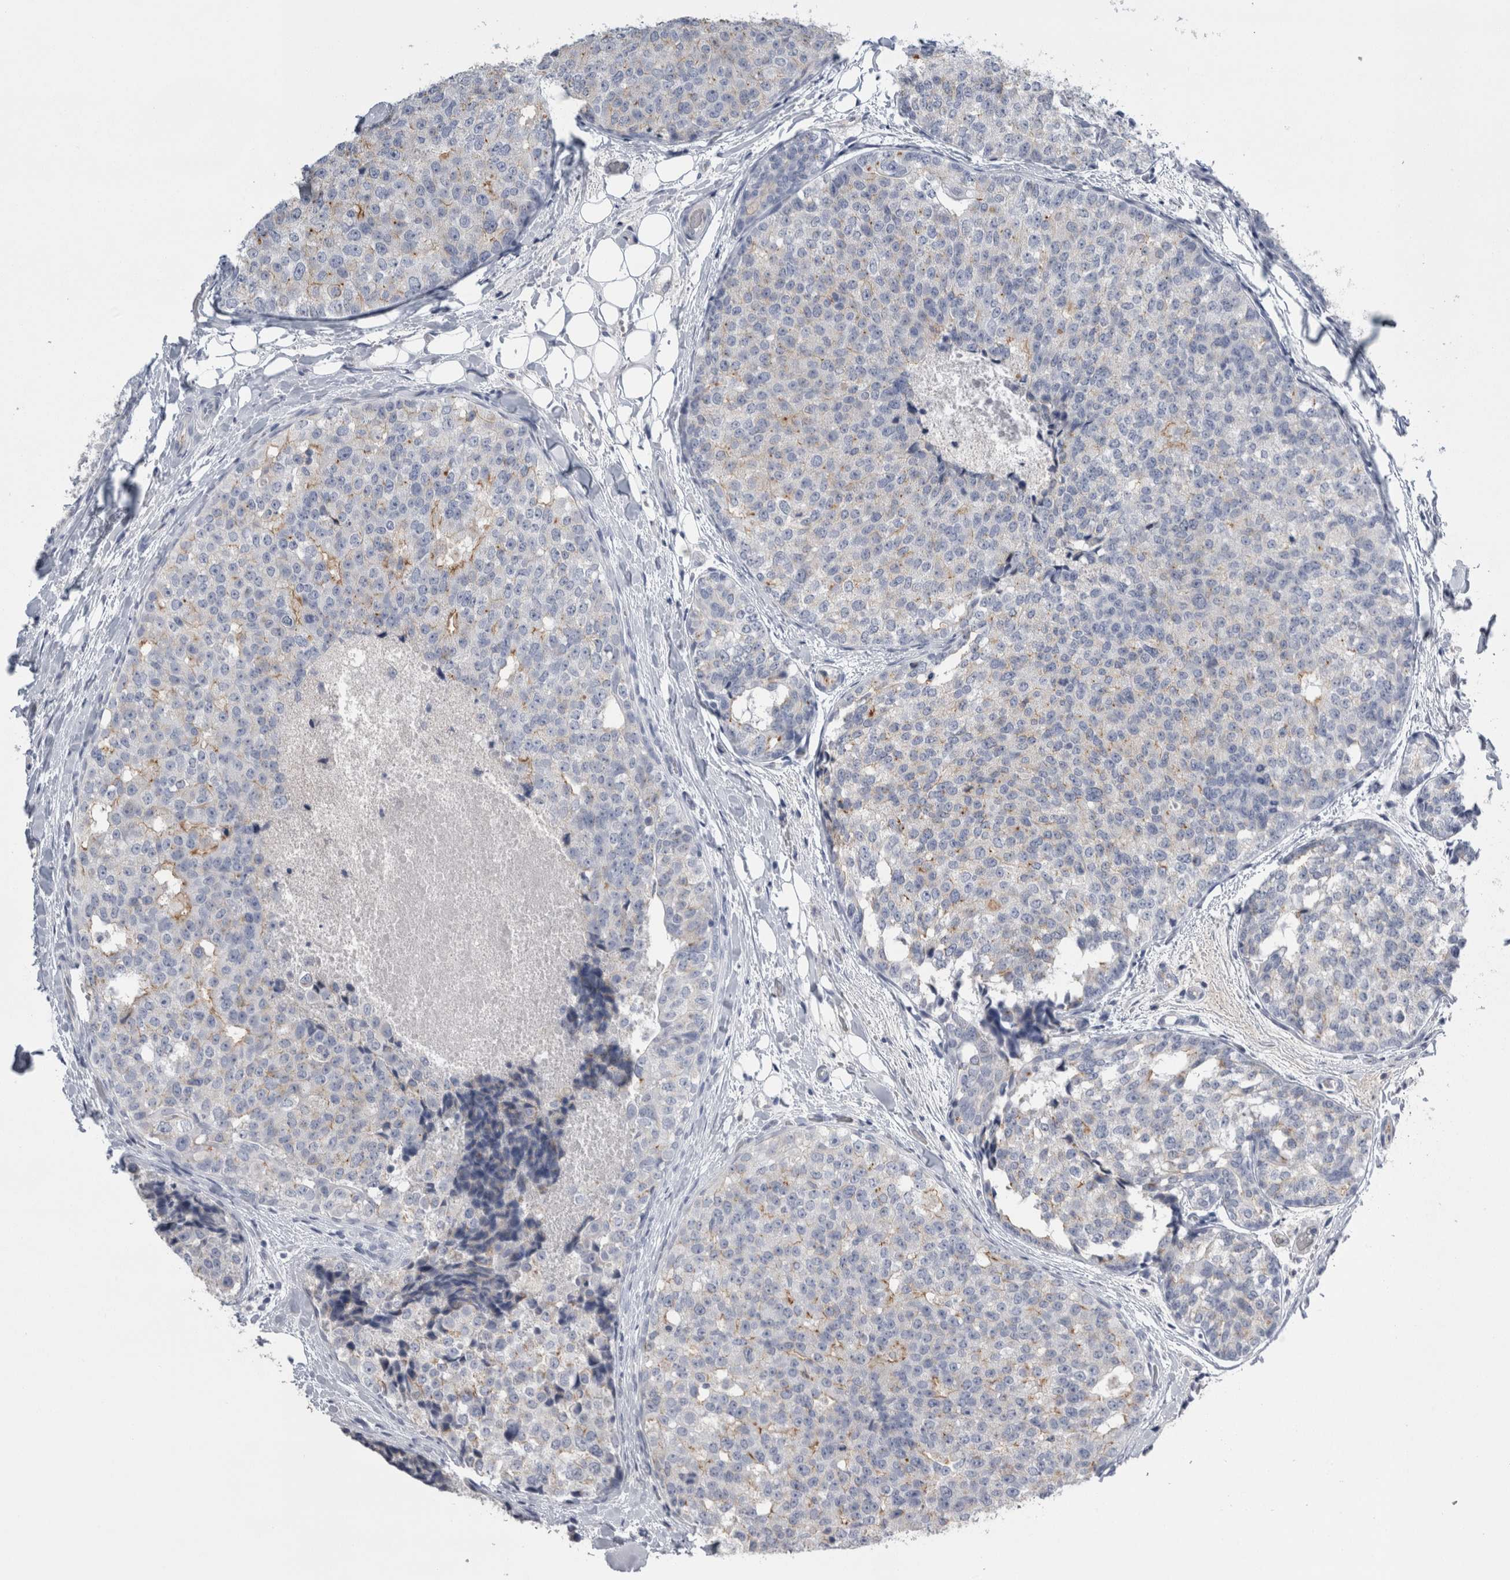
{"staining": {"intensity": "weak", "quantity": "<25%", "location": "cytoplasmic/membranous"}, "tissue": "breast cancer", "cell_type": "Tumor cells", "image_type": "cancer", "snomed": [{"axis": "morphology", "description": "Normal tissue, NOS"}, {"axis": "morphology", "description": "Duct carcinoma"}, {"axis": "topography", "description": "Breast"}], "caption": "Tumor cells show no significant expression in breast cancer.", "gene": "REG1A", "patient": {"sex": "female", "age": 43}}